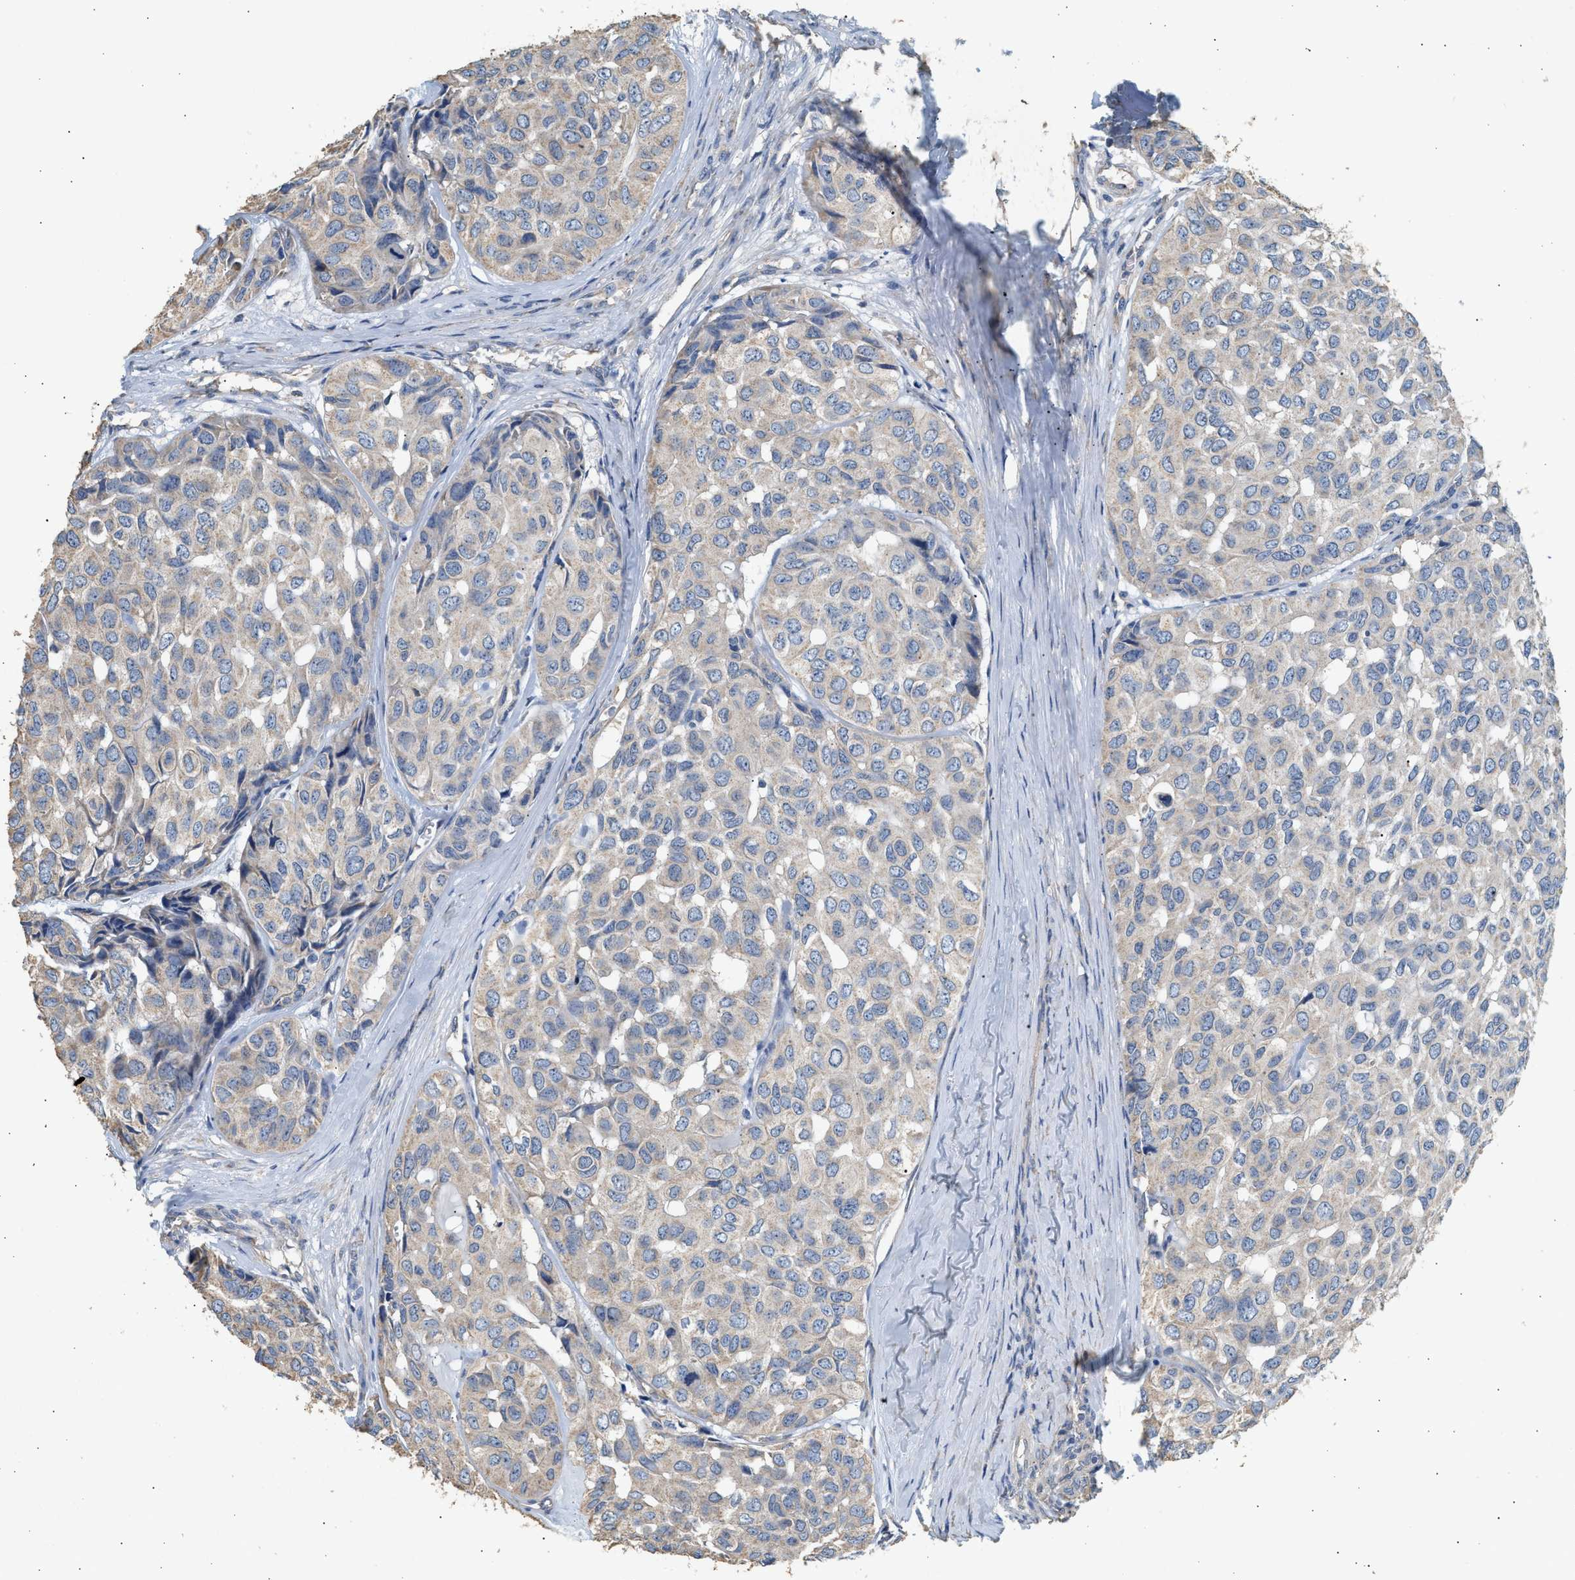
{"staining": {"intensity": "negative", "quantity": "none", "location": "none"}, "tissue": "head and neck cancer", "cell_type": "Tumor cells", "image_type": "cancer", "snomed": [{"axis": "morphology", "description": "Adenocarcinoma, NOS"}, {"axis": "topography", "description": "Salivary gland, NOS"}, {"axis": "topography", "description": "Head-Neck"}], "caption": "DAB immunohistochemical staining of adenocarcinoma (head and neck) displays no significant staining in tumor cells. (DAB IHC visualized using brightfield microscopy, high magnification).", "gene": "WDR31", "patient": {"sex": "female", "age": 76}}